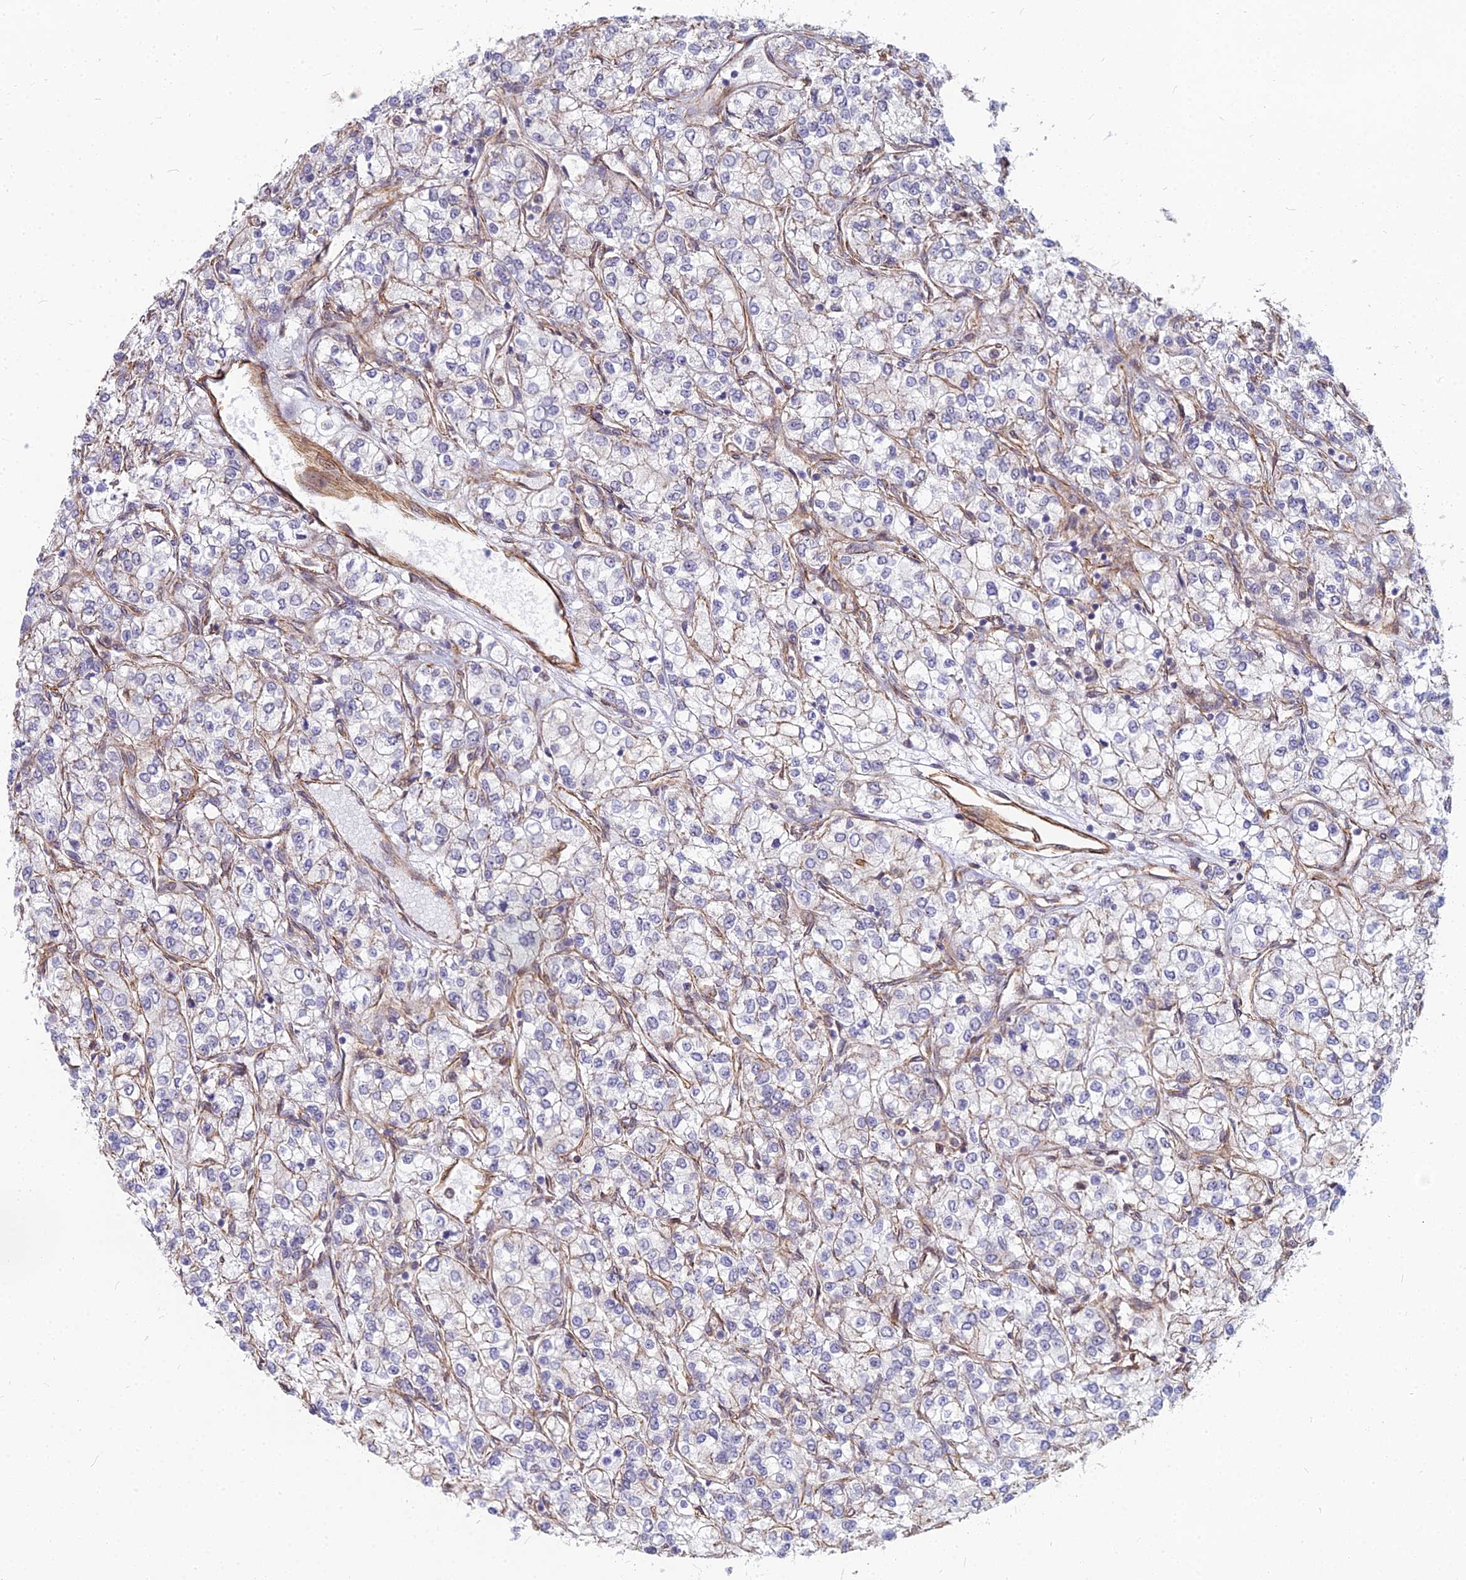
{"staining": {"intensity": "negative", "quantity": "none", "location": "none"}, "tissue": "renal cancer", "cell_type": "Tumor cells", "image_type": "cancer", "snomed": [{"axis": "morphology", "description": "Adenocarcinoma, NOS"}, {"axis": "topography", "description": "Kidney"}], "caption": "DAB (3,3'-diaminobenzidine) immunohistochemical staining of renal cancer displays no significant staining in tumor cells.", "gene": "YJU2", "patient": {"sex": "male", "age": 80}}